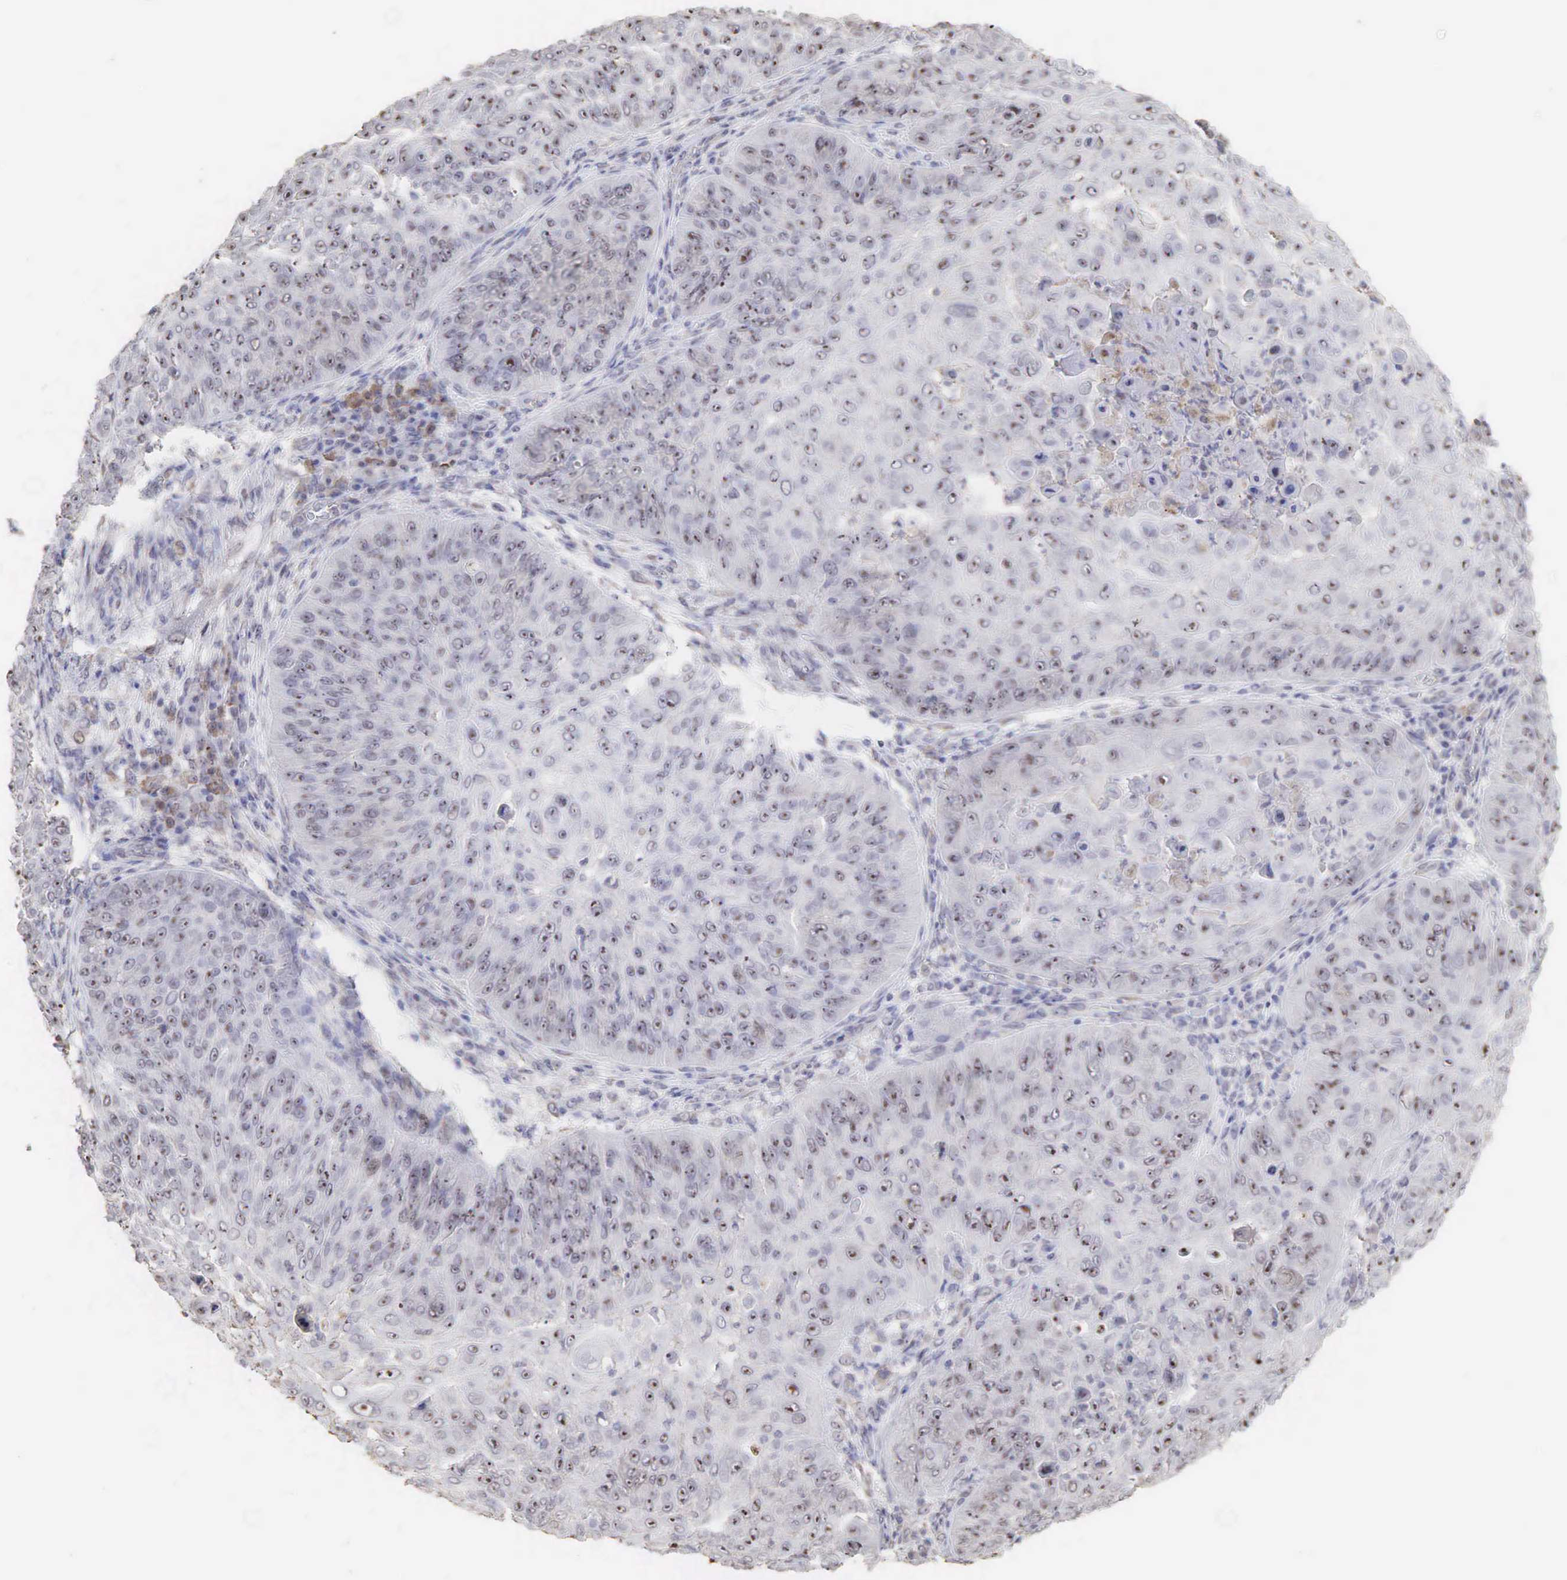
{"staining": {"intensity": "moderate", "quantity": "25%-75%", "location": "cytoplasmic/membranous,nuclear"}, "tissue": "skin cancer", "cell_type": "Tumor cells", "image_type": "cancer", "snomed": [{"axis": "morphology", "description": "Squamous cell carcinoma, NOS"}, {"axis": "topography", "description": "Skin"}], "caption": "A brown stain highlights moderate cytoplasmic/membranous and nuclear expression of a protein in human skin squamous cell carcinoma tumor cells.", "gene": "DKC1", "patient": {"sex": "male", "age": 82}}